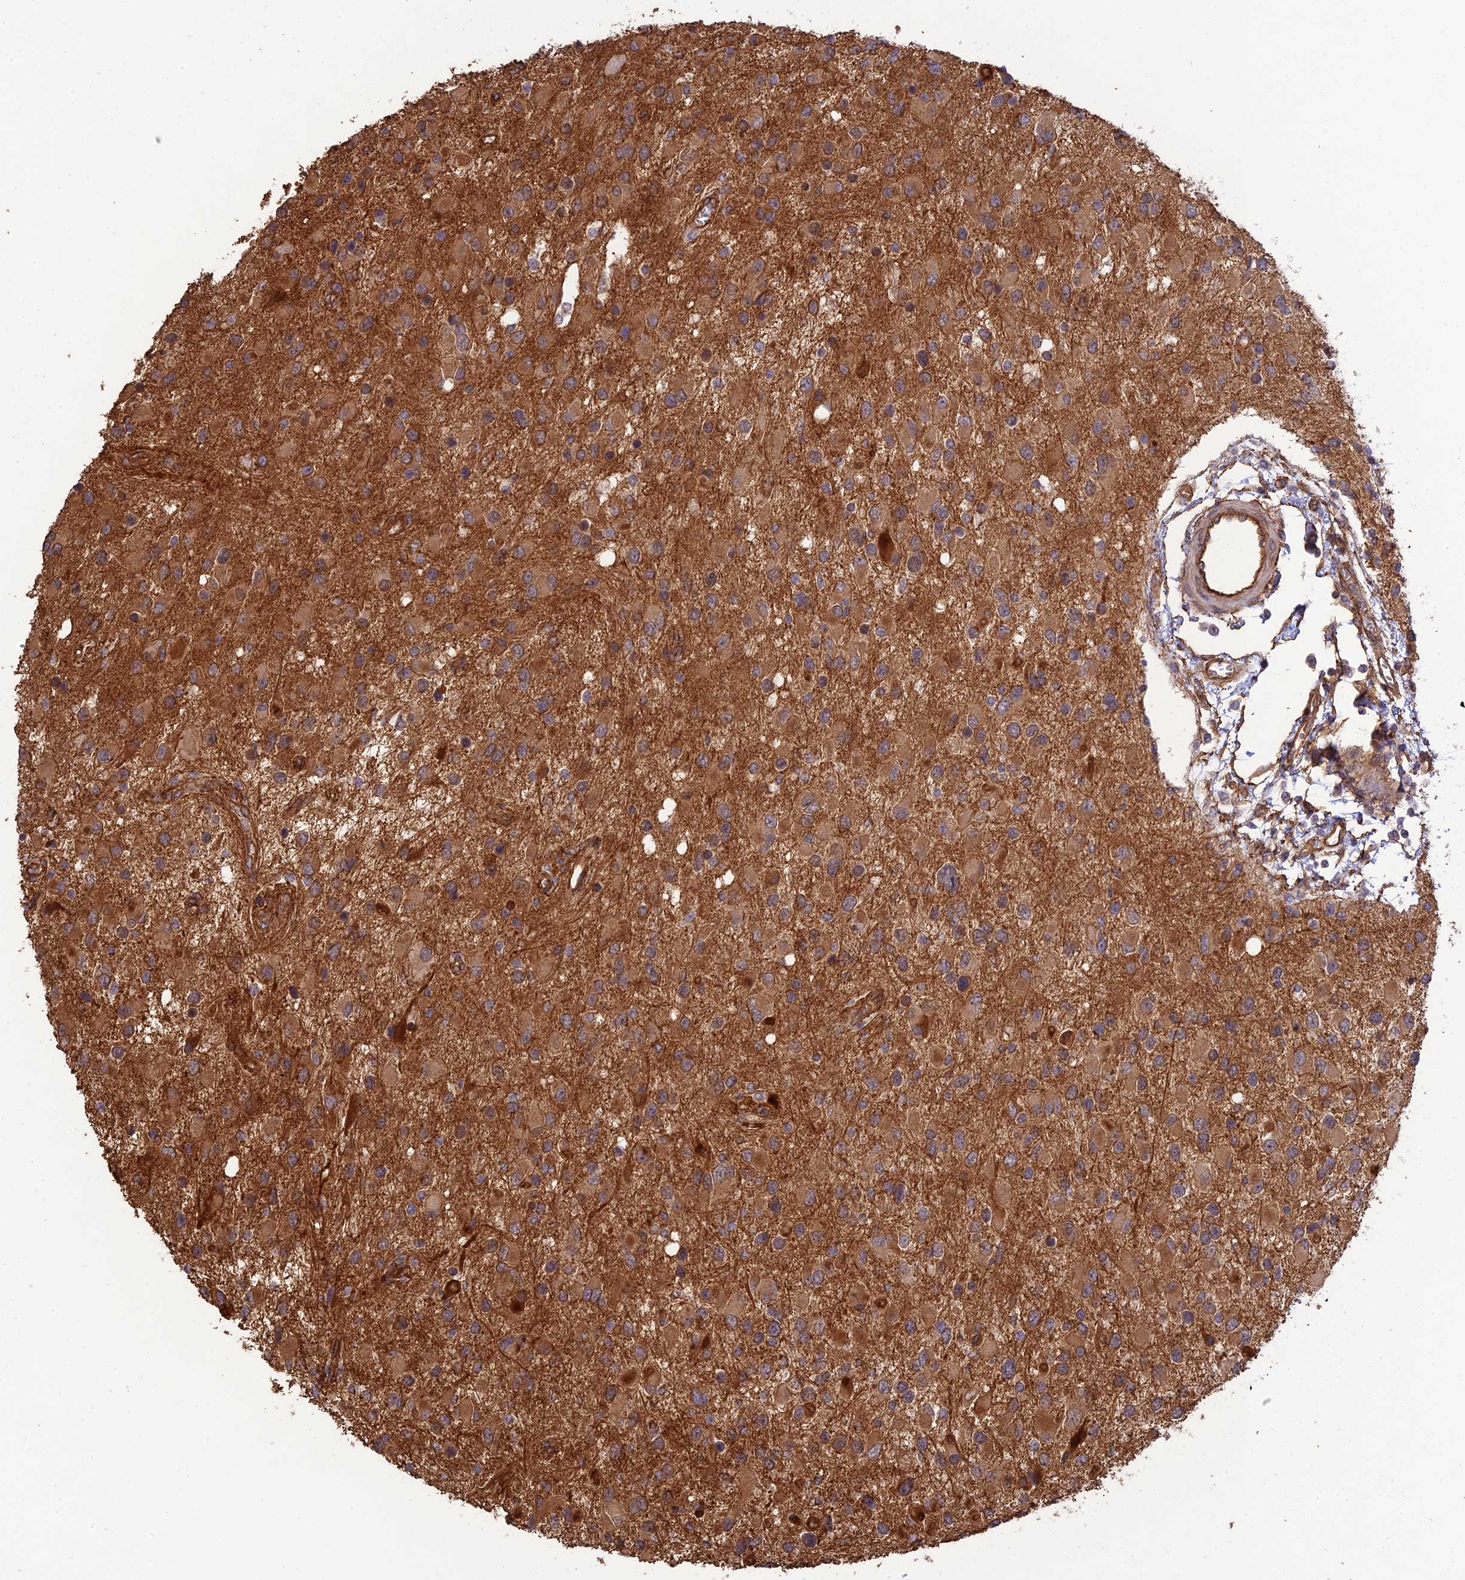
{"staining": {"intensity": "moderate", "quantity": ">75%", "location": "cytoplasmic/membranous"}, "tissue": "glioma", "cell_type": "Tumor cells", "image_type": "cancer", "snomed": [{"axis": "morphology", "description": "Glioma, malignant, High grade"}, {"axis": "topography", "description": "Brain"}], "caption": "This photomicrograph shows immunohistochemistry staining of glioma, with medium moderate cytoplasmic/membranous staining in about >75% of tumor cells.", "gene": "HOMER2", "patient": {"sex": "male", "age": 53}}